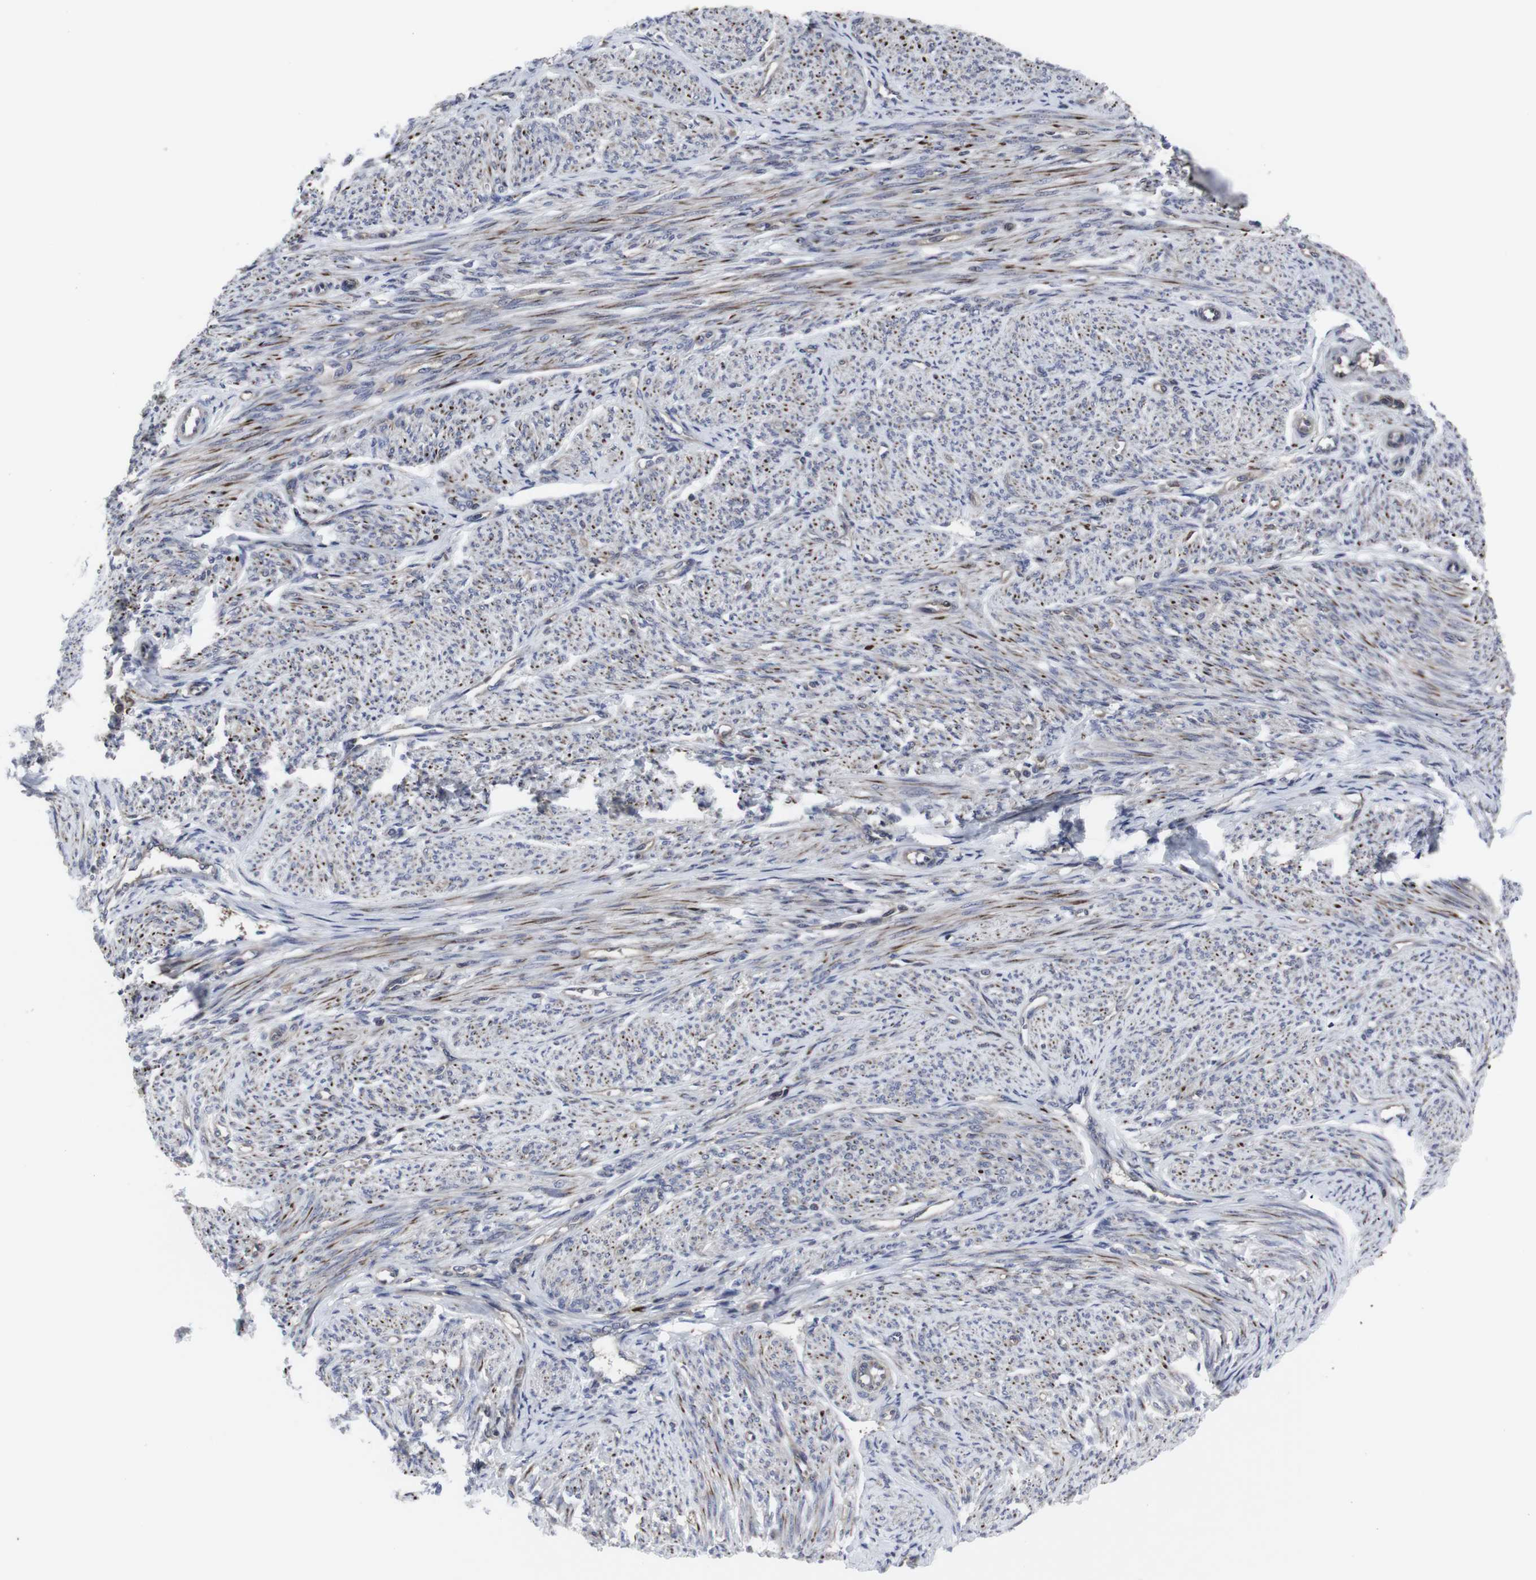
{"staining": {"intensity": "moderate", "quantity": ">75%", "location": "cytoplasmic/membranous"}, "tissue": "smooth muscle", "cell_type": "Smooth muscle cells", "image_type": "normal", "snomed": [{"axis": "morphology", "description": "Normal tissue, NOS"}, {"axis": "topography", "description": "Smooth muscle"}], "caption": "Protein staining of normal smooth muscle exhibits moderate cytoplasmic/membranous staining in about >75% of smooth muscle cells.", "gene": "HPRT1", "patient": {"sex": "female", "age": 65}}